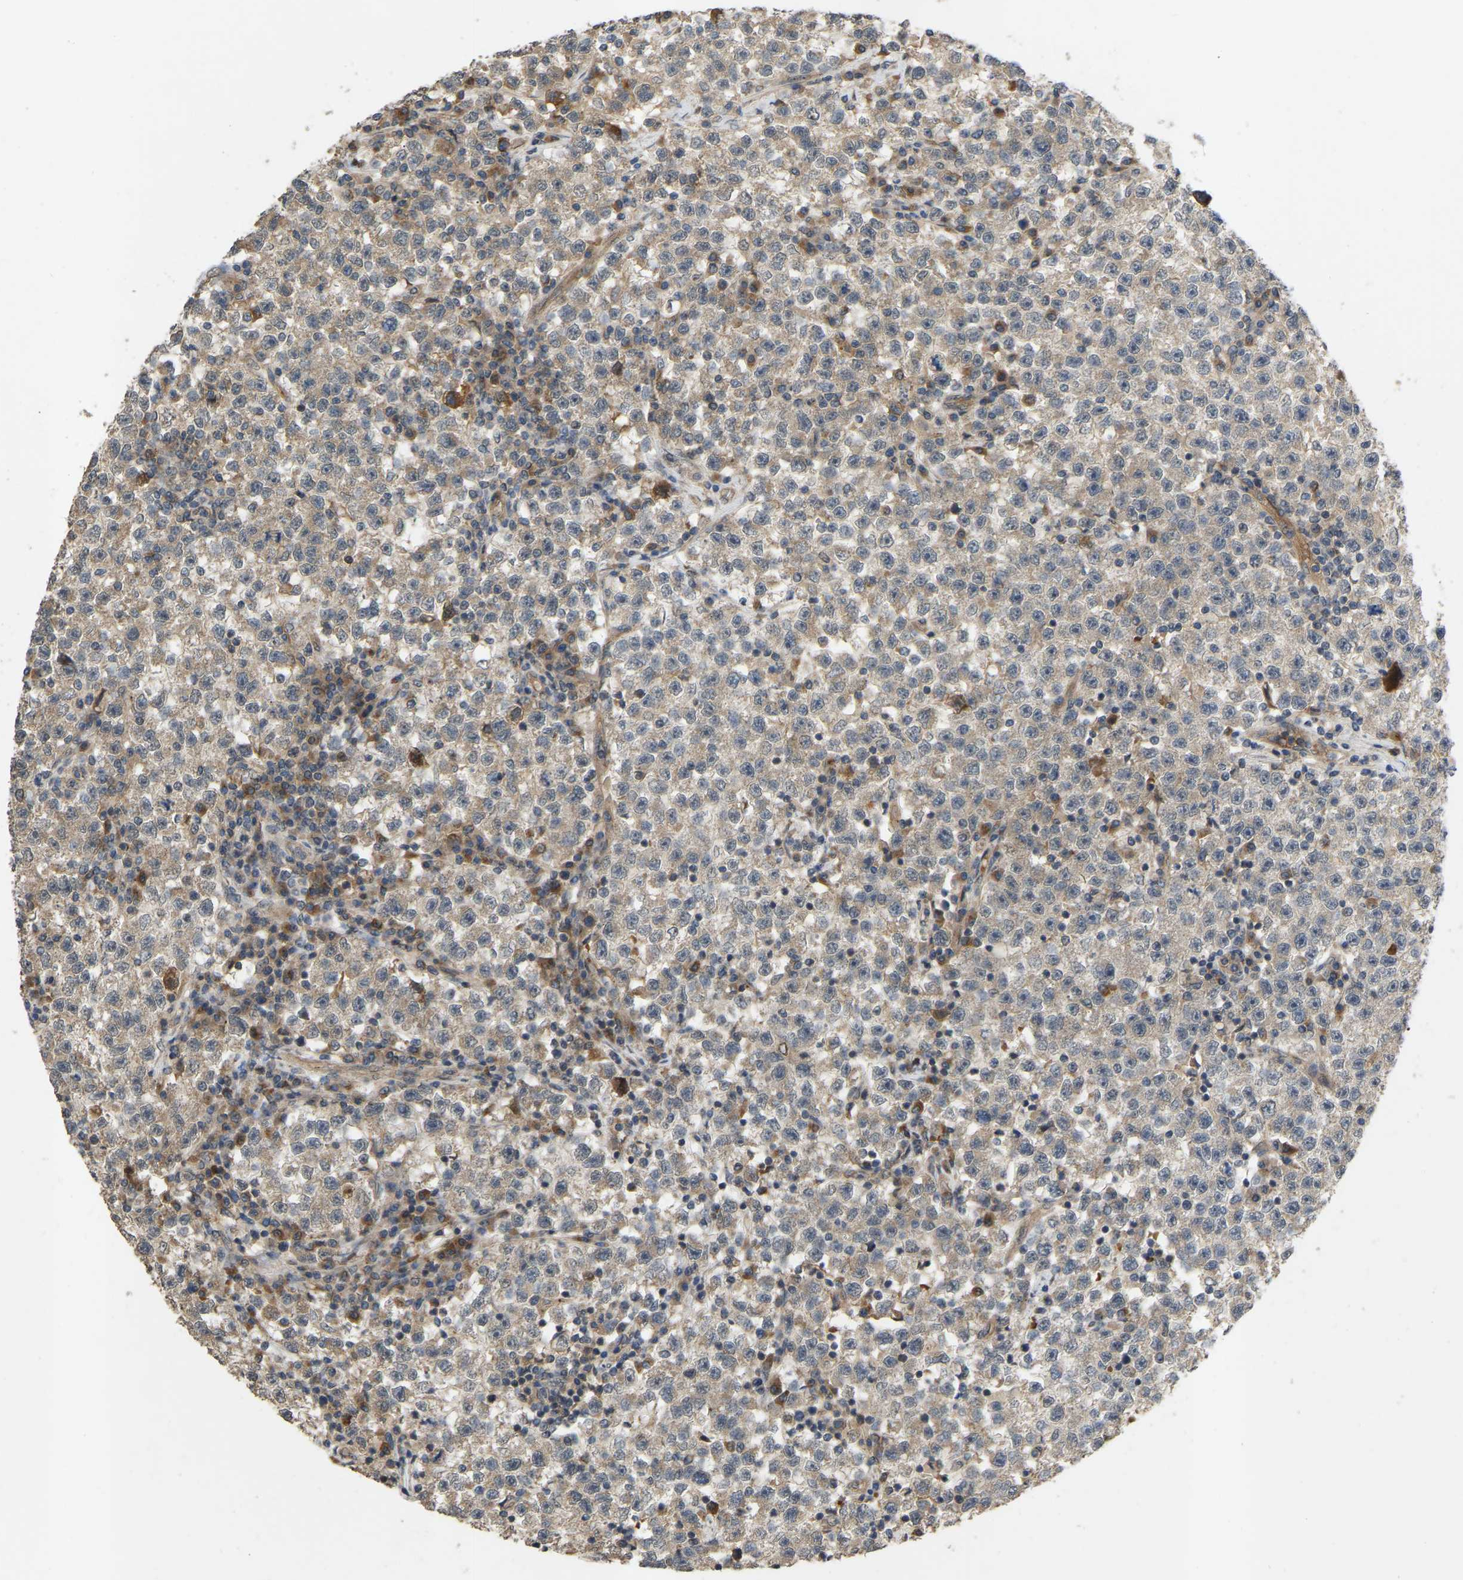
{"staining": {"intensity": "weak", "quantity": ">75%", "location": "cytoplasmic/membranous"}, "tissue": "testis cancer", "cell_type": "Tumor cells", "image_type": "cancer", "snomed": [{"axis": "morphology", "description": "Seminoma, NOS"}, {"axis": "topography", "description": "Testis"}], "caption": "Protein analysis of seminoma (testis) tissue exhibits weak cytoplasmic/membranous expression in approximately >75% of tumor cells.", "gene": "LIMK2", "patient": {"sex": "male", "age": 22}}